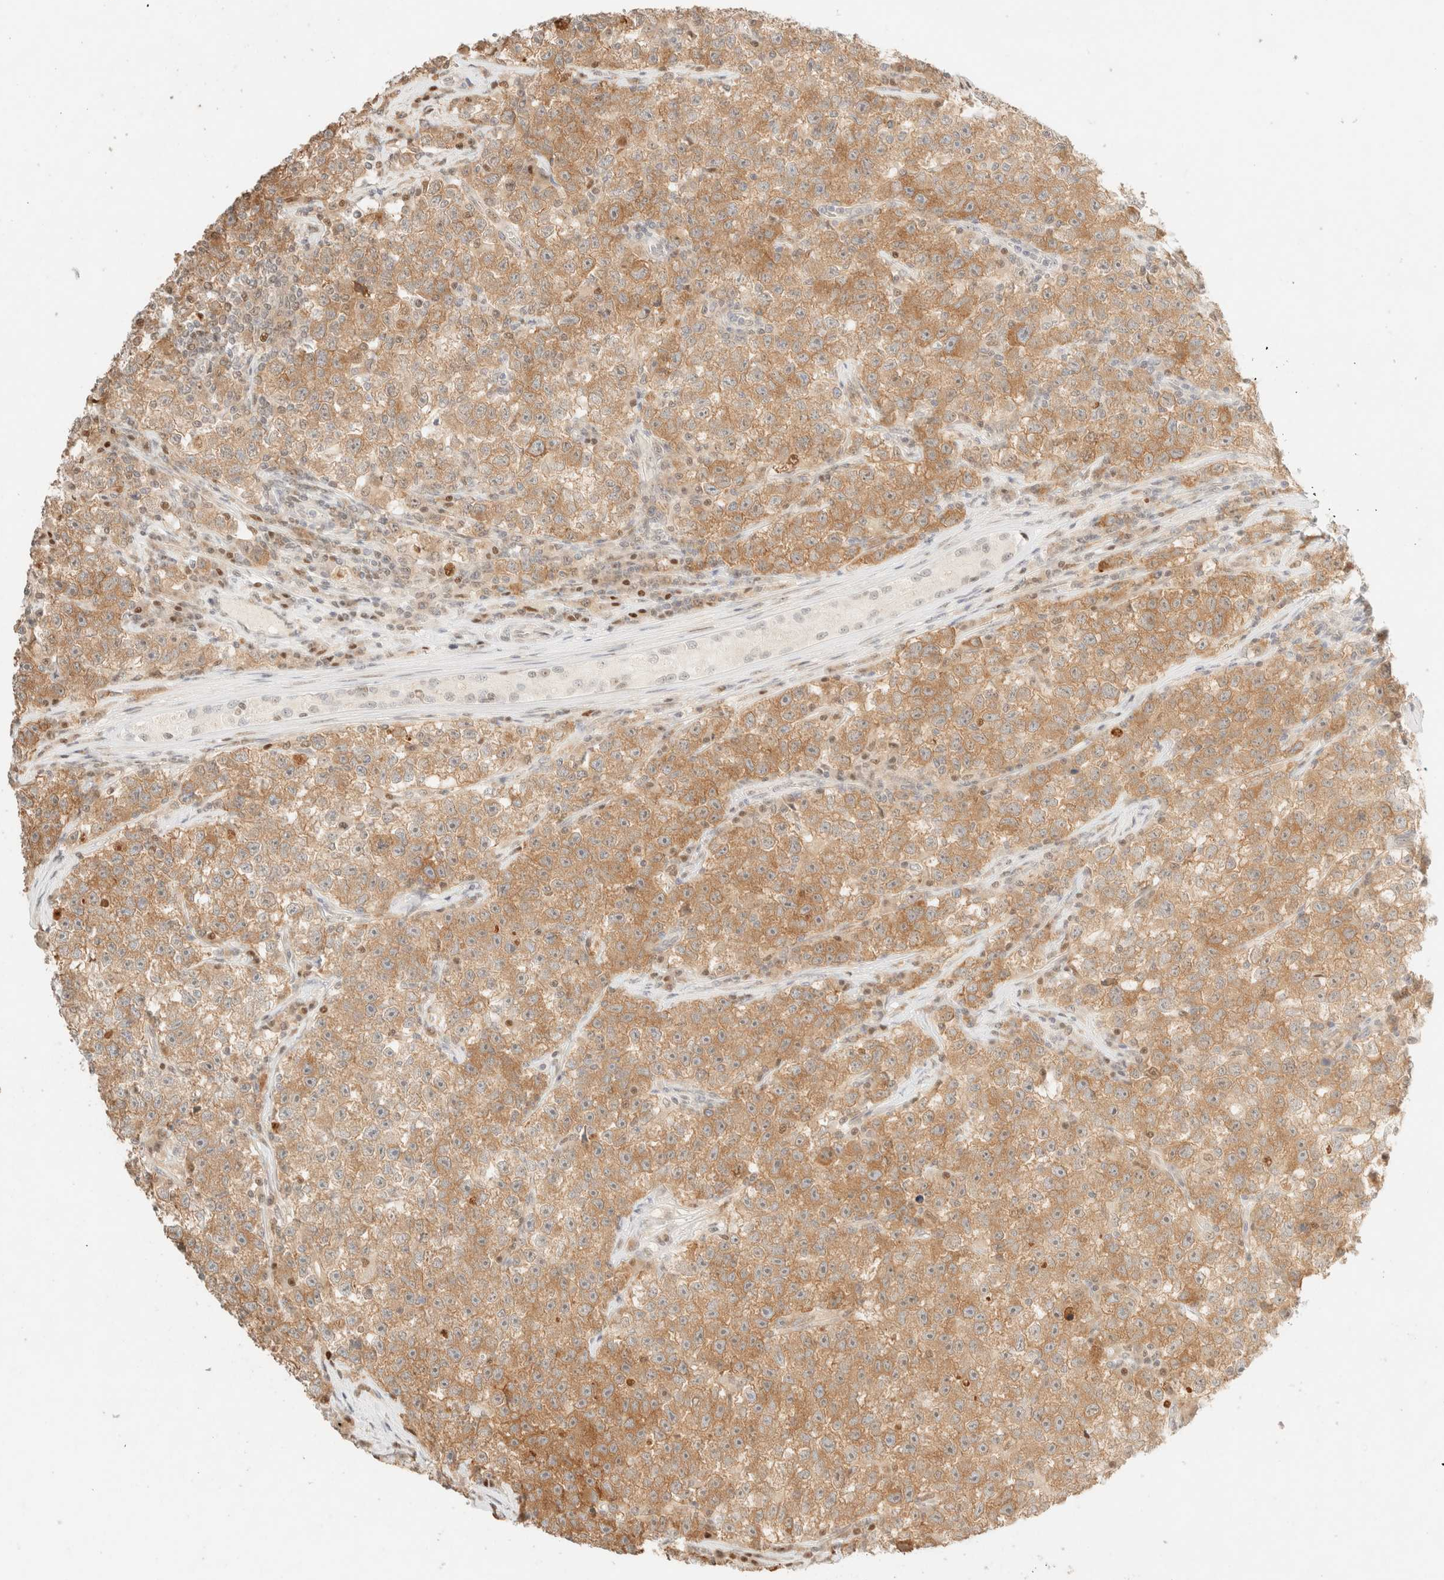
{"staining": {"intensity": "moderate", "quantity": ">75%", "location": "cytoplasmic/membranous"}, "tissue": "testis cancer", "cell_type": "Tumor cells", "image_type": "cancer", "snomed": [{"axis": "morphology", "description": "Seminoma, NOS"}, {"axis": "topography", "description": "Testis"}], "caption": "Testis cancer (seminoma) stained with a brown dye exhibits moderate cytoplasmic/membranous positive expression in approximately >75% of tumor cells.", "gene": "TSR1", "patient": {"sex": "male", "age": 22}}